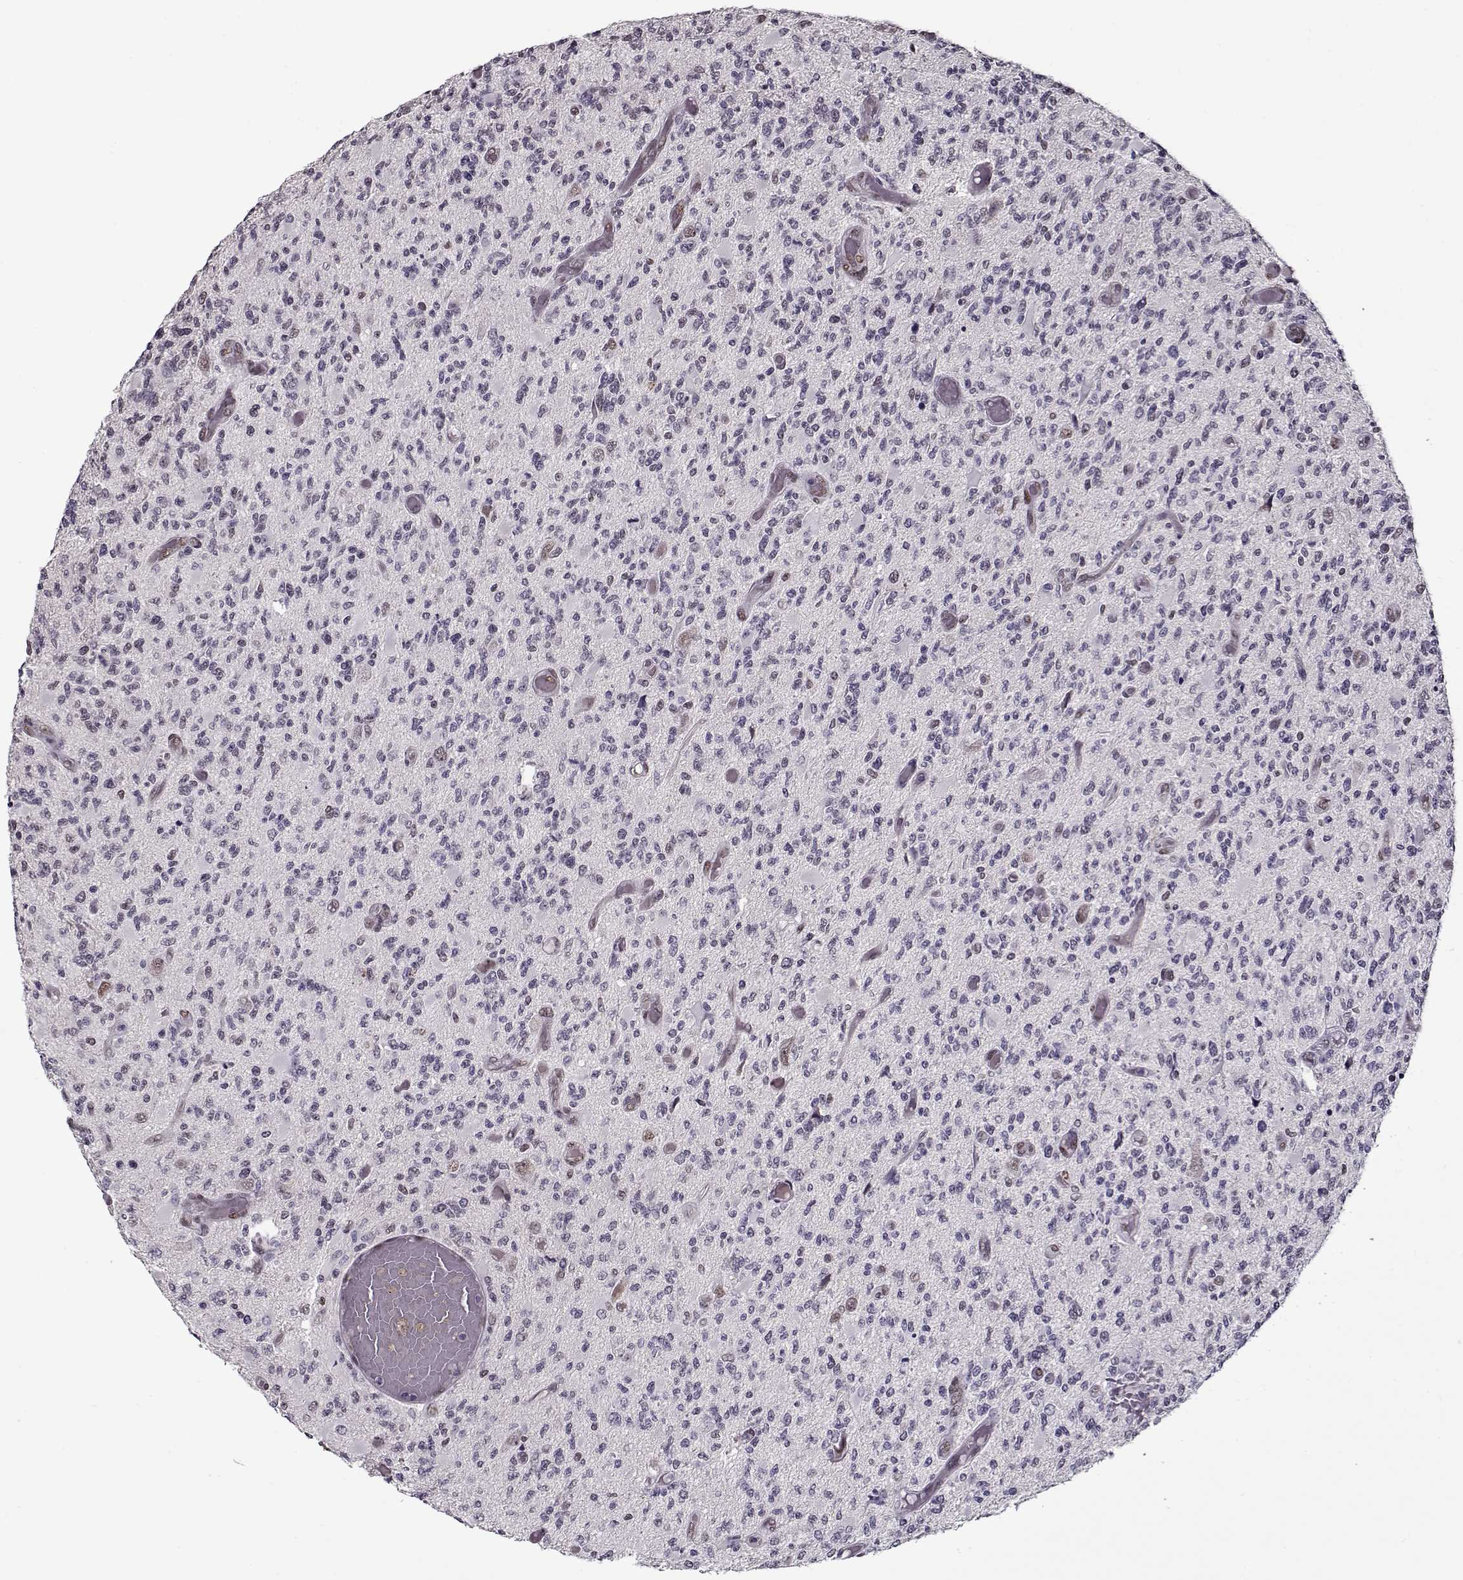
{"staining": {"intensity": "negative", "quantity": "none", "location": "none"}, "tissue": "glioma", "cell_type": "Tumor cells", "image_type": "cancer", "snomed": [{"axis": "morphology", "description": "Glioma, malignant, High grade"}, {"axis": "topography", "description": "Brain"}], "caption": "The photomicrograph displays no staining of tumor cells in glioma. The staining is performed using DAB (3,3'-diaminobenzidine) brown chromogen with nuclei counter-stained in using hematoxylin.", "gene": "PRMT8", "patient": {"sex": "female", "age": 63}}